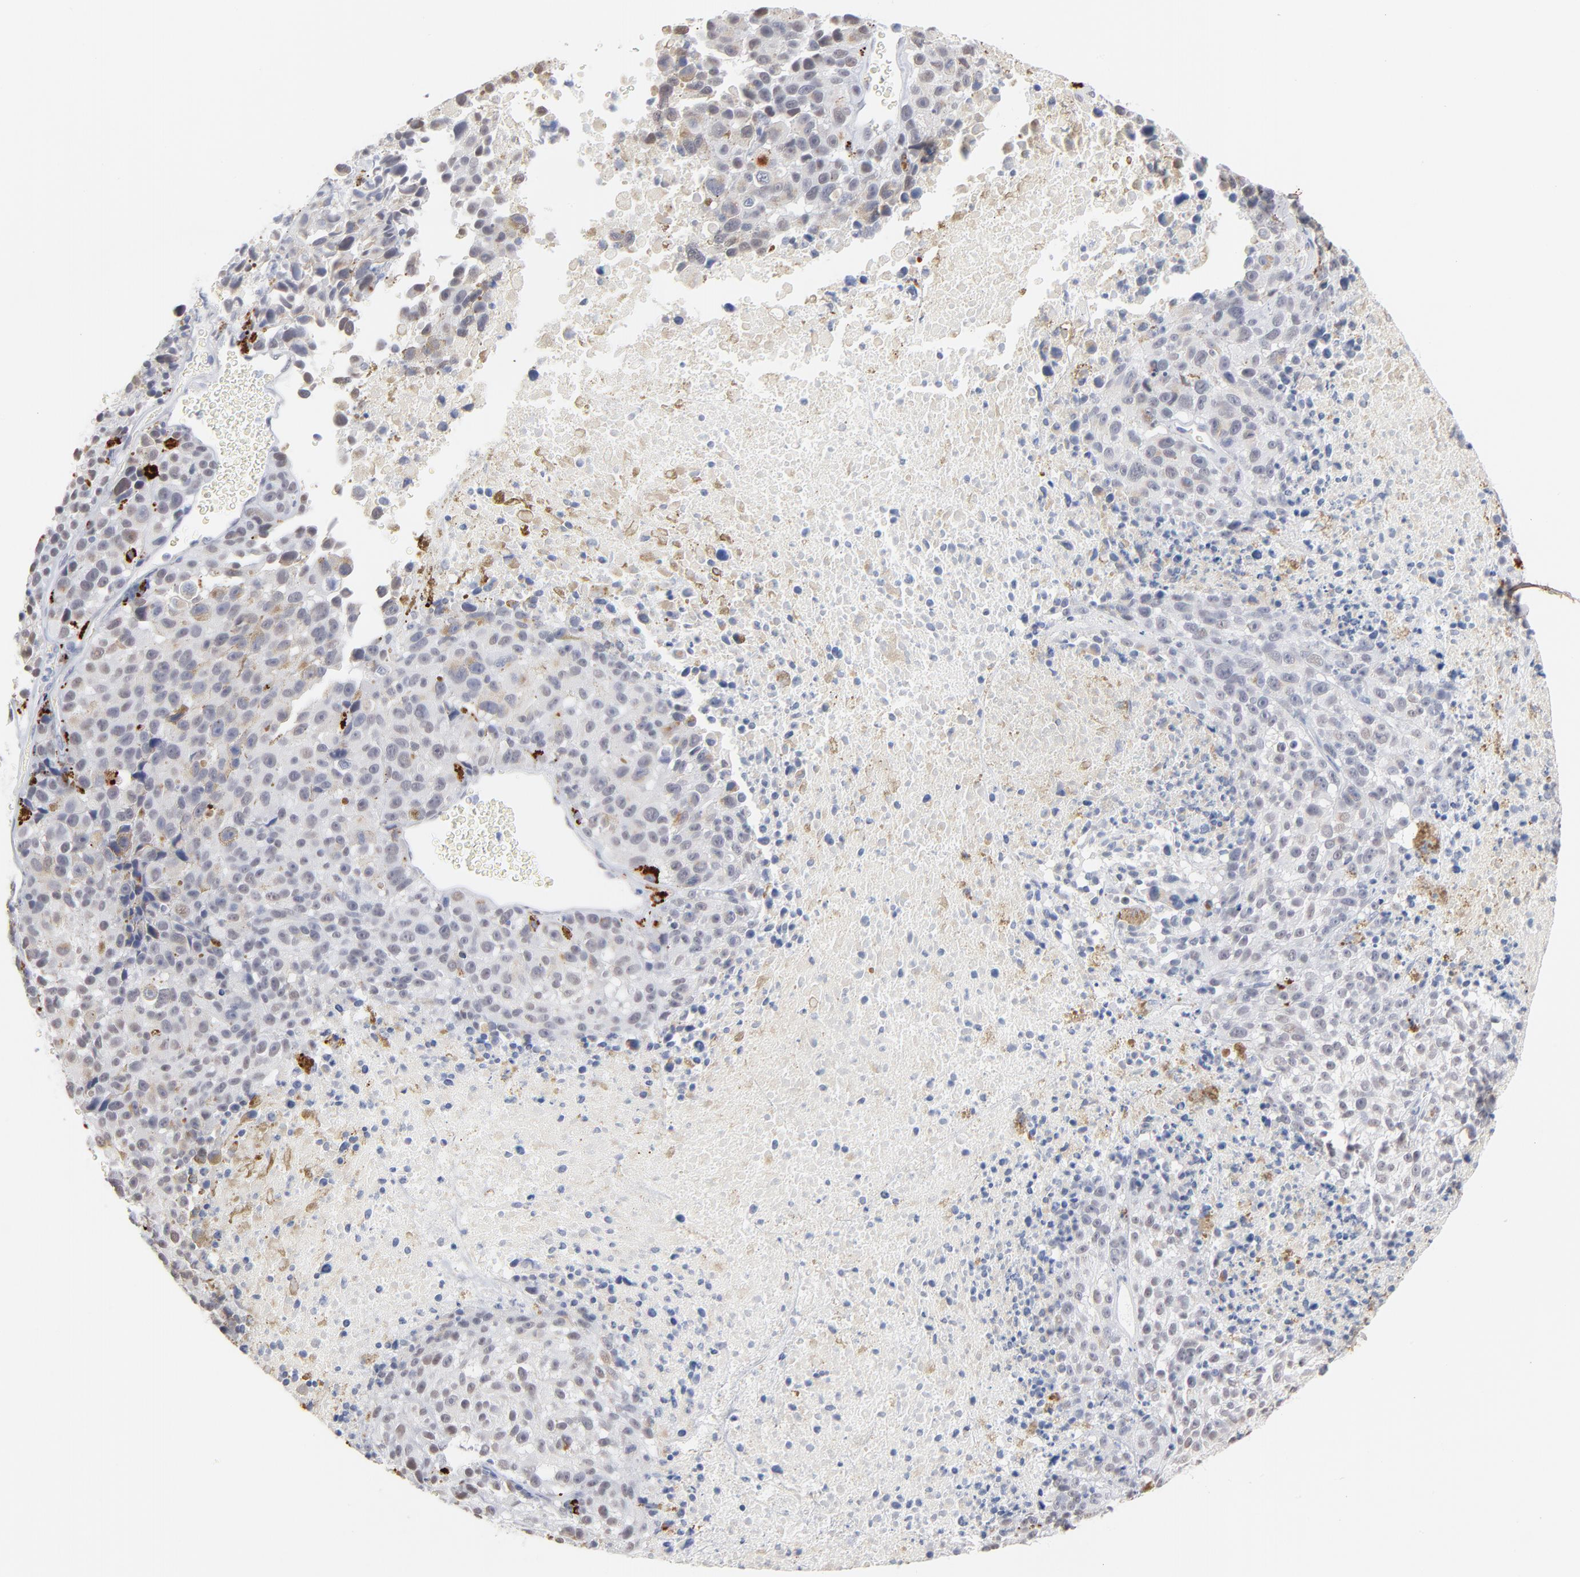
{"staining": {"intensity": "strong", "quantity": "<25%", "location": "cytoplasmic/membranous"}, "tissue": "melanoma", "cell_type": "Tumor cells", "image_type": "cancer", "snomed": [{"axis": "morphology", "description": "Malignant melanoma, Metastatic site"}, {"axis": "topography", "description": "Cerebral cortex"}], "caption": "A brown stain shows strong cytoplasmic/membranous positivity of a protein in melanoma tumor cells.", "gene": "LTBP2", "patient": {"sex": "female", "age": 52}}